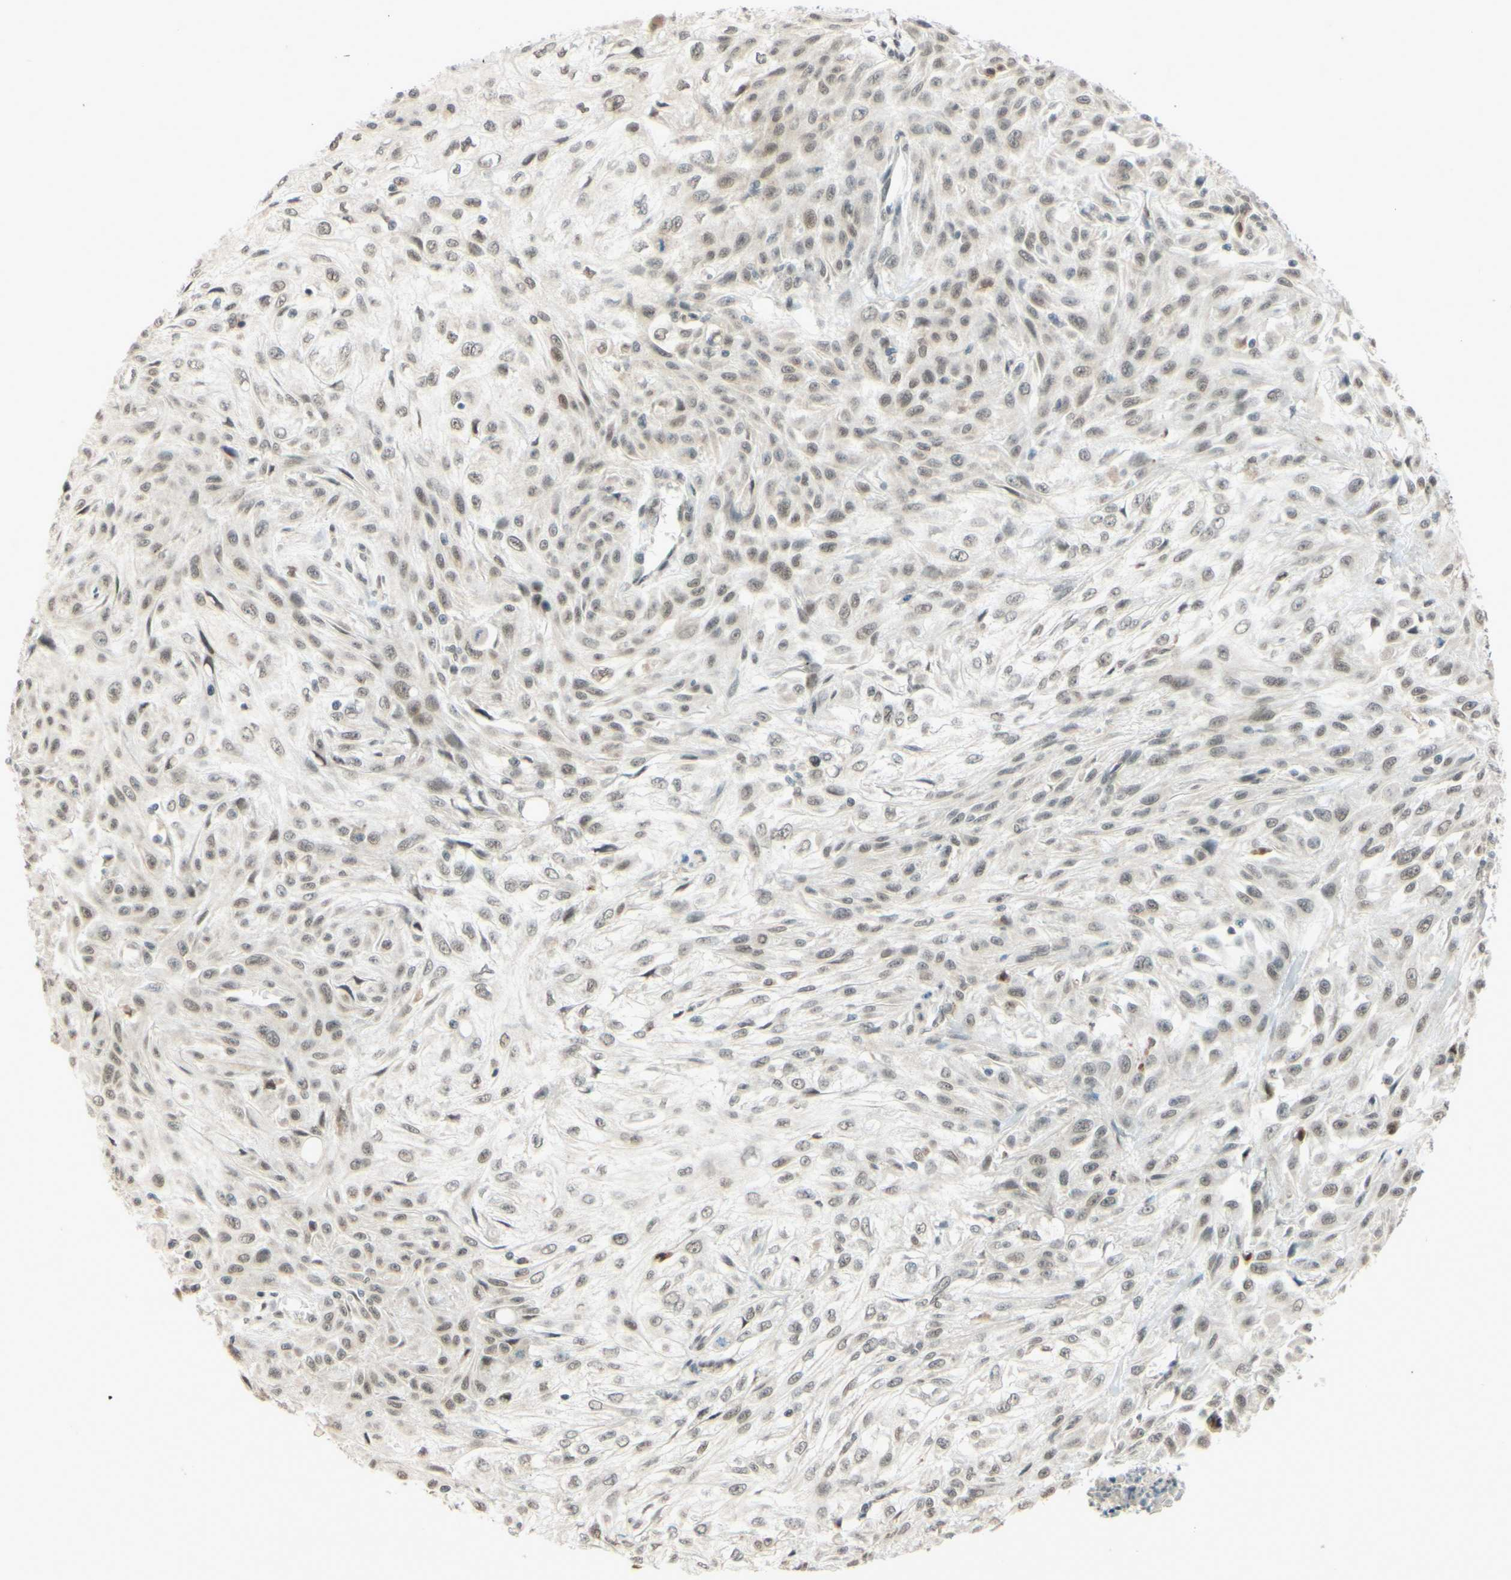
{"staining": {"intensity": "weak", "quantity": ">75%", "location": "nuclear"}, "tissue": "skin cancer", "cell_type": "Tumor cells", "image_type": "cancer", "snomed": [{"axis": "morphology", "description": "Squamous cell carcinoma, NOS"}, {"axis": "topography", "description": "Skin"}], "caption": "High-power microscopy captured an immunohistochemistry (IHC) histopathology image of skin cancer, revealing weak nuclear positivity in approximately >75% of tumor cells. (brown staining indicates protein expression, while blue staining denotes nuclei).", "gene": "SMARCB1", "patient": {"sex": "male", "age": 75}}